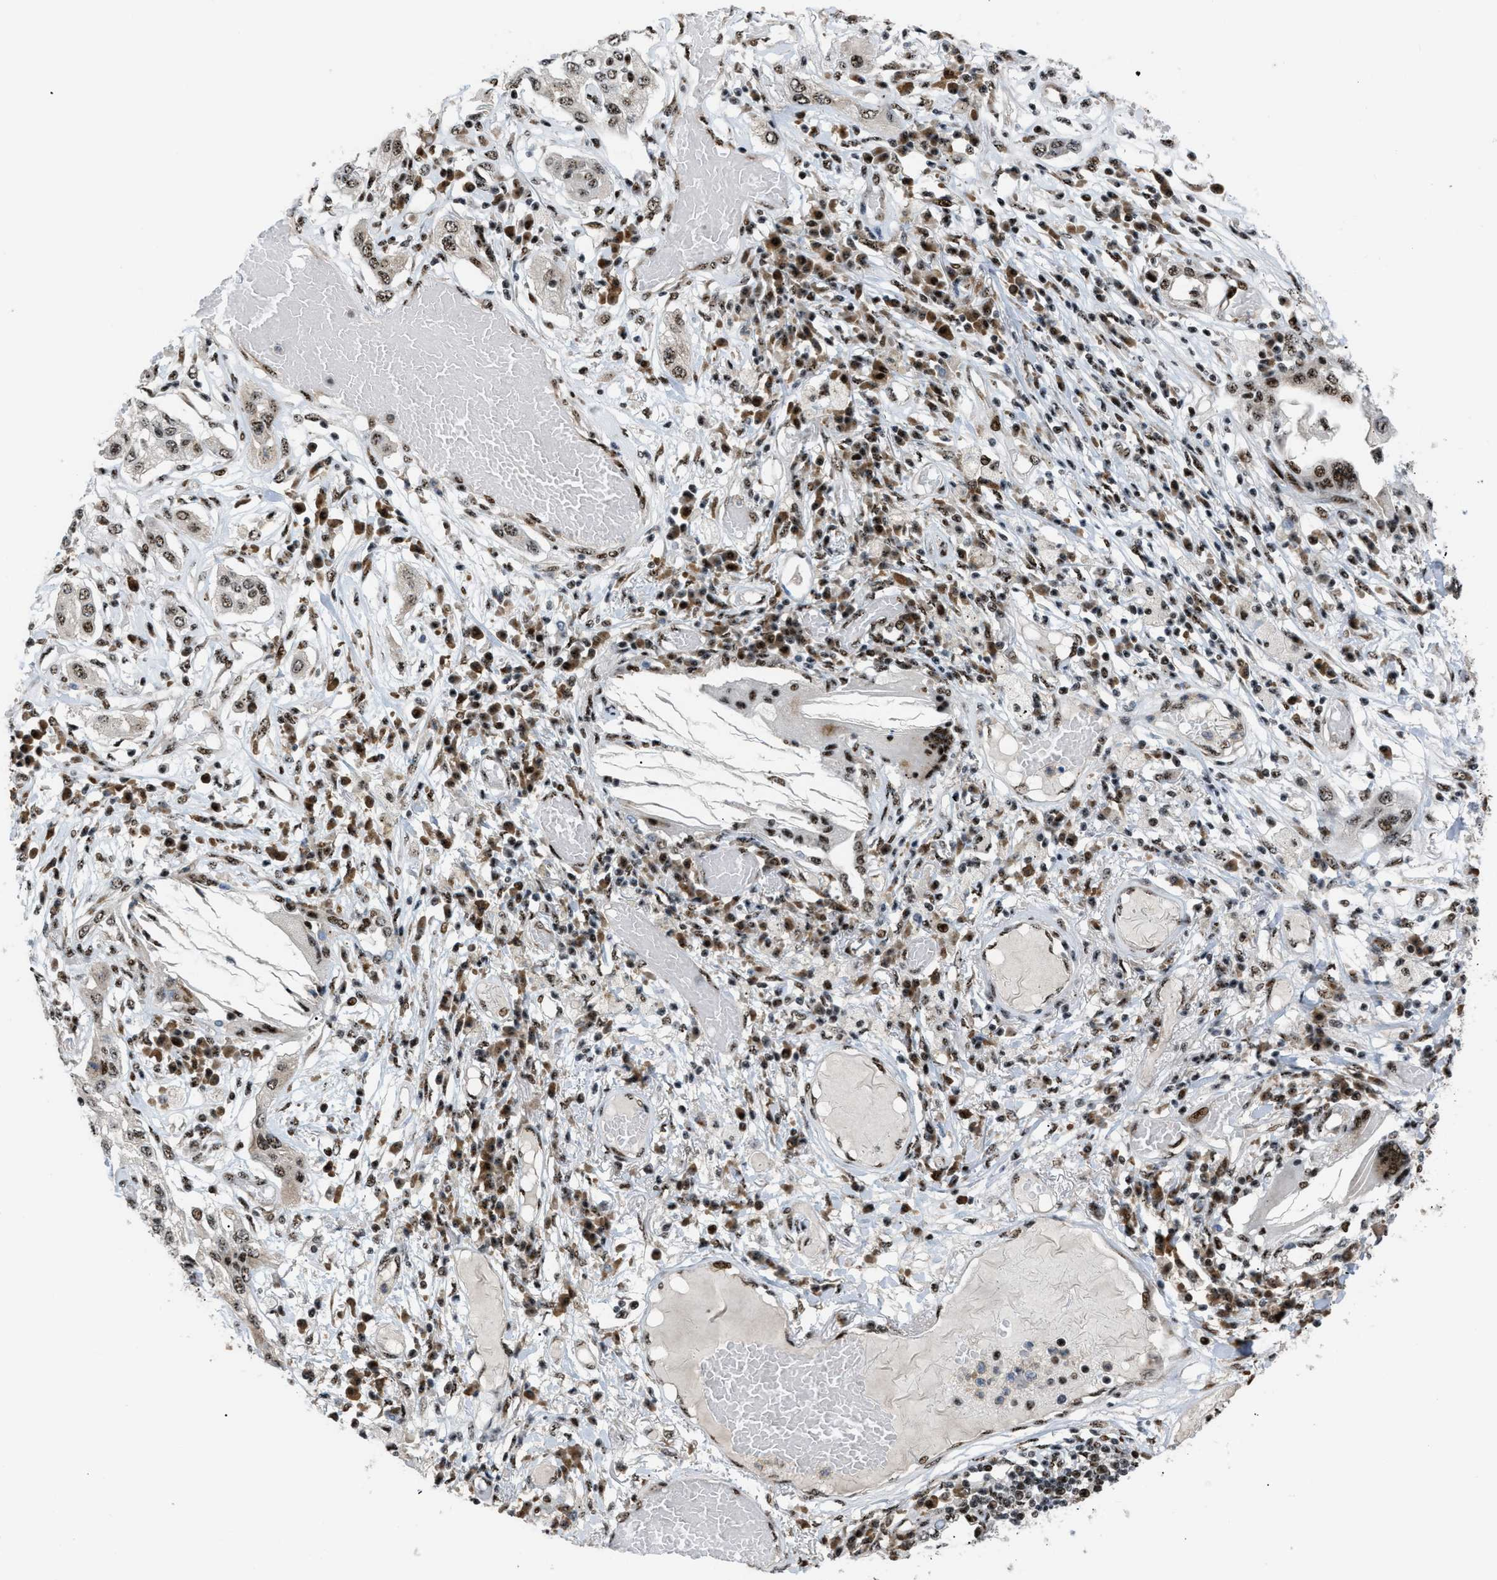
{"staining": {"intensity": "moderate", "quantity": ">75%", "location": "nuclear"}, "tissue": "lung cancer", "cell_type": "Tumor cells", "image_type": "cancer", "snomed": [{"axis": "morphology", "description": "Squamous cell carcinoma, NOS"}, {"axis": "topography", "description": "Lung"}], "caption": "Protein positivity by IHC shows moderate nuclear positivity in approximately >75% of tumor cells in squamous cell carcinoma (lung).", "gene": "CDR2", "patient": {"sex": "male", "age": 71}}